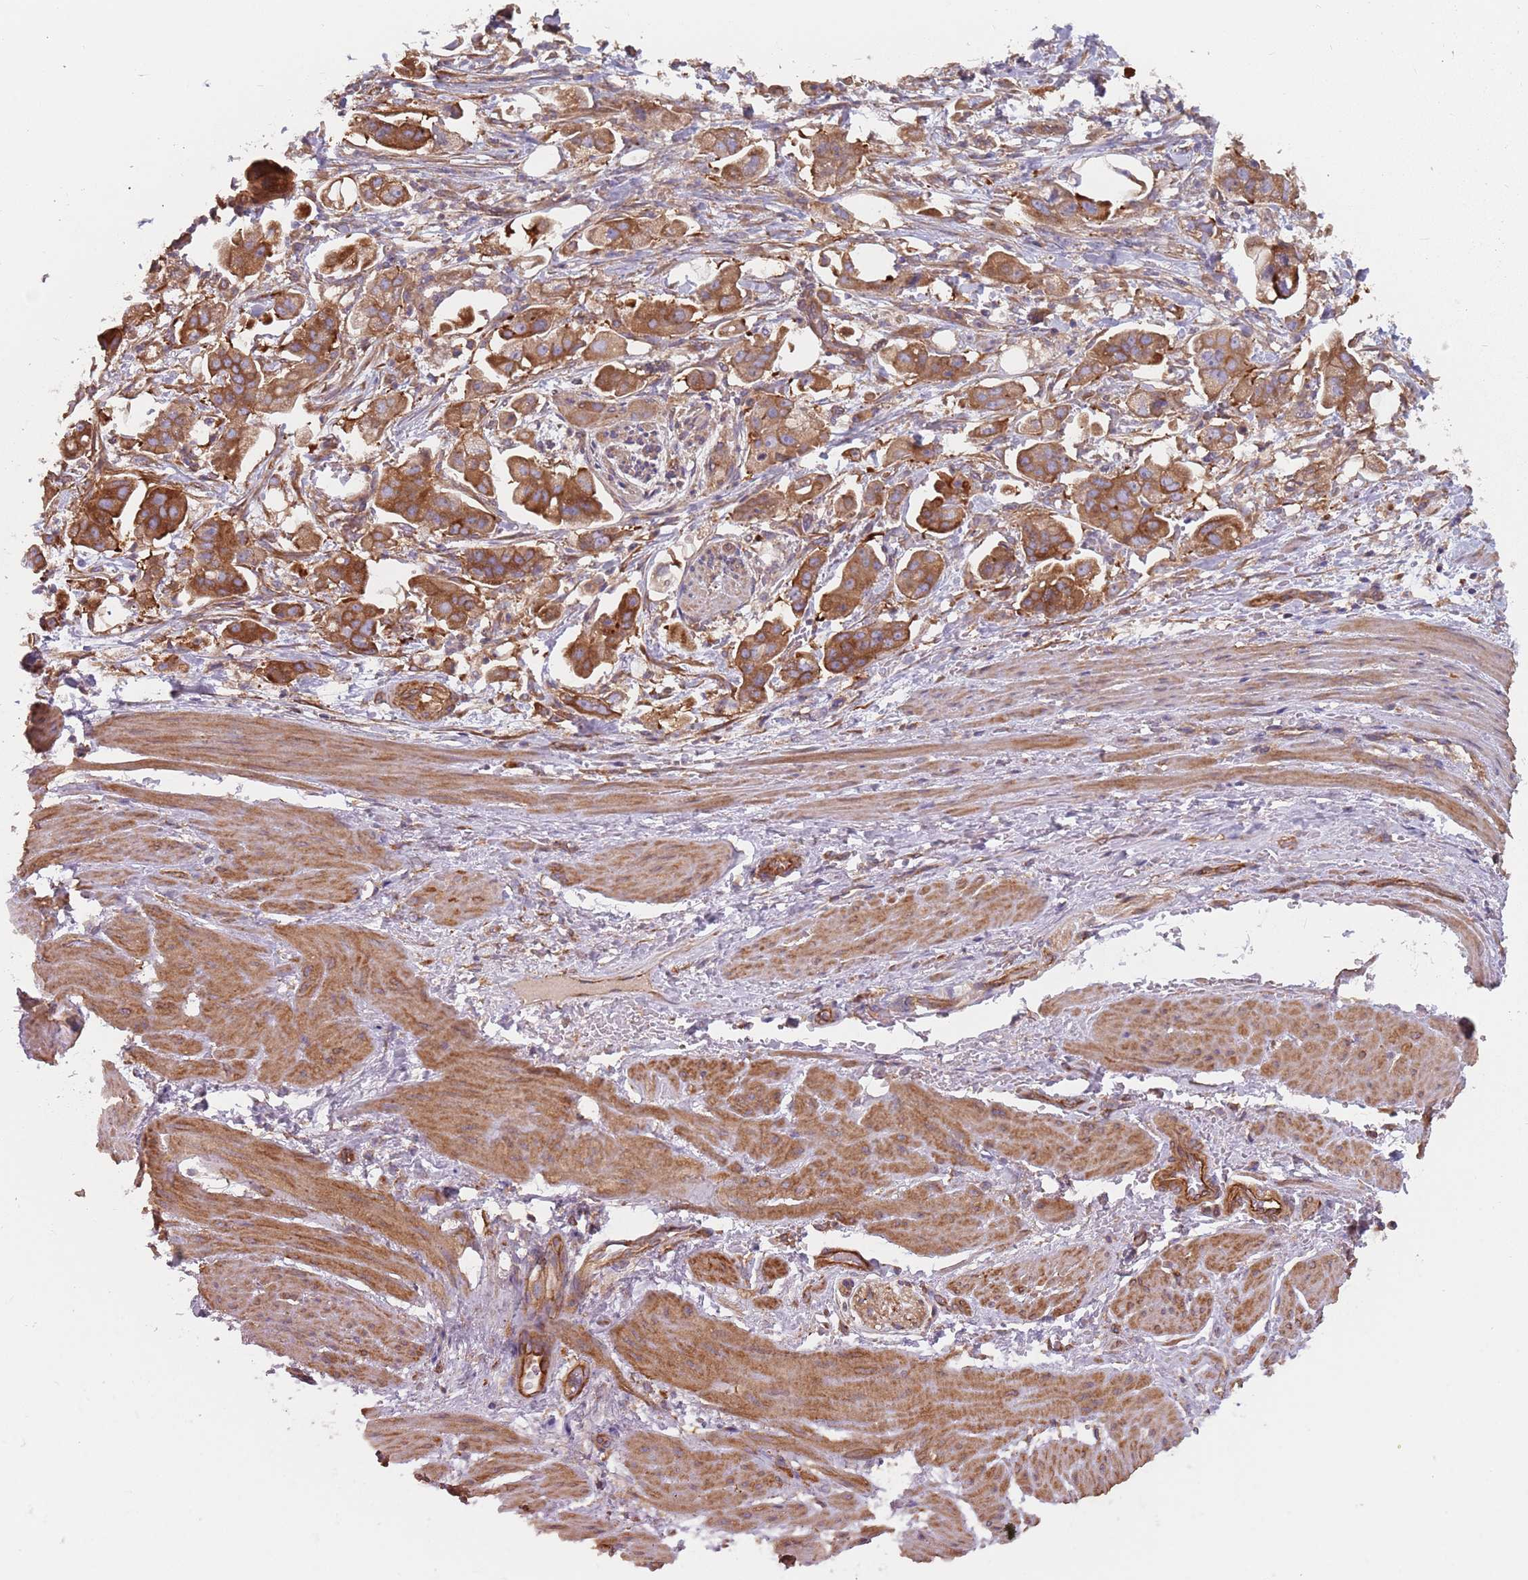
{"staining": {"intensity": "strong", "quantity": ">75%", "location": "cytoplasmic/membranous"}, "tissue": "stomach cancer", "cell_type": "Tumor cells", "image_type": "cancer", "snomed": [{"axis": "morphology", "description": "Adenocarcinoma, NOS"}, {"axis": "topography", "description": "Stomach"}], "caption": "Immunohistochemistry (DAB) staining of adenocarcinoma (stomach) exhibits strong cytoplasmic/membranous protein expression in about >75% of tumor cells.", "gene": "SPDL1", "patient": {"sex": "male", "age": 62}}